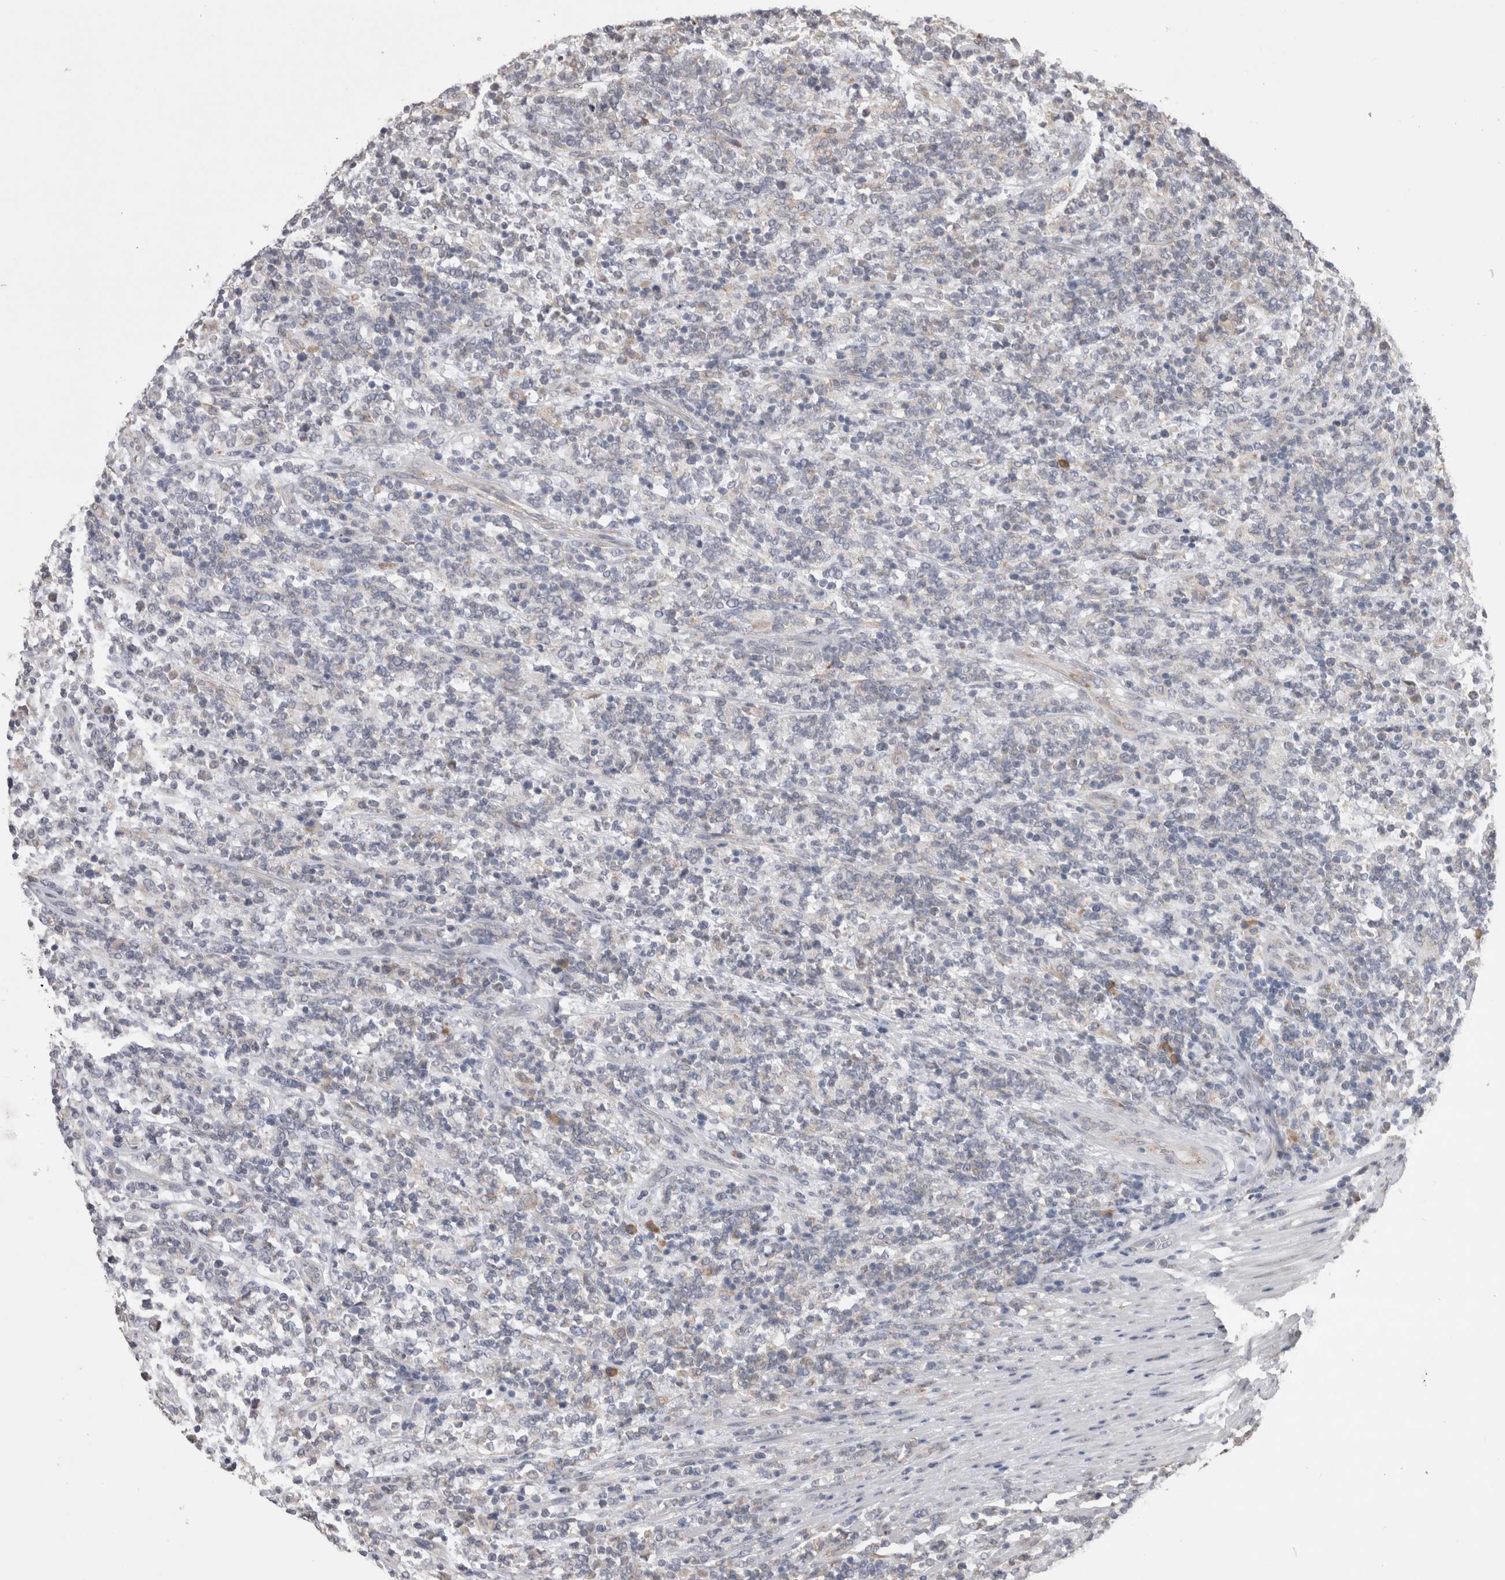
{"staining": {"intensity": "negative", "quantity": "none", "location": "none"}, "tissue": "lymphoma", "cell_type": "Tumor cells", "image_type": "cancer", "snomed": [{"axis": "morphology", "description": "Malignant lymphoma, non-Hodgkin's type, High grade"}, {"axis": "topography", "description": "Soft tissue"}], "caption": "Tumor cells are negative for protein expression in human malignant lymphoma, non-Hodgkin's type (high-grade). (Stains: DAB (3,3'-diaminobenzidine) immunohistochemistry with hematoxylin counter stain, Microscopy: brightfield microscopy at high magnification).", "gene": "NOMO1", "patient": {"sex": "male", "age": 18}}